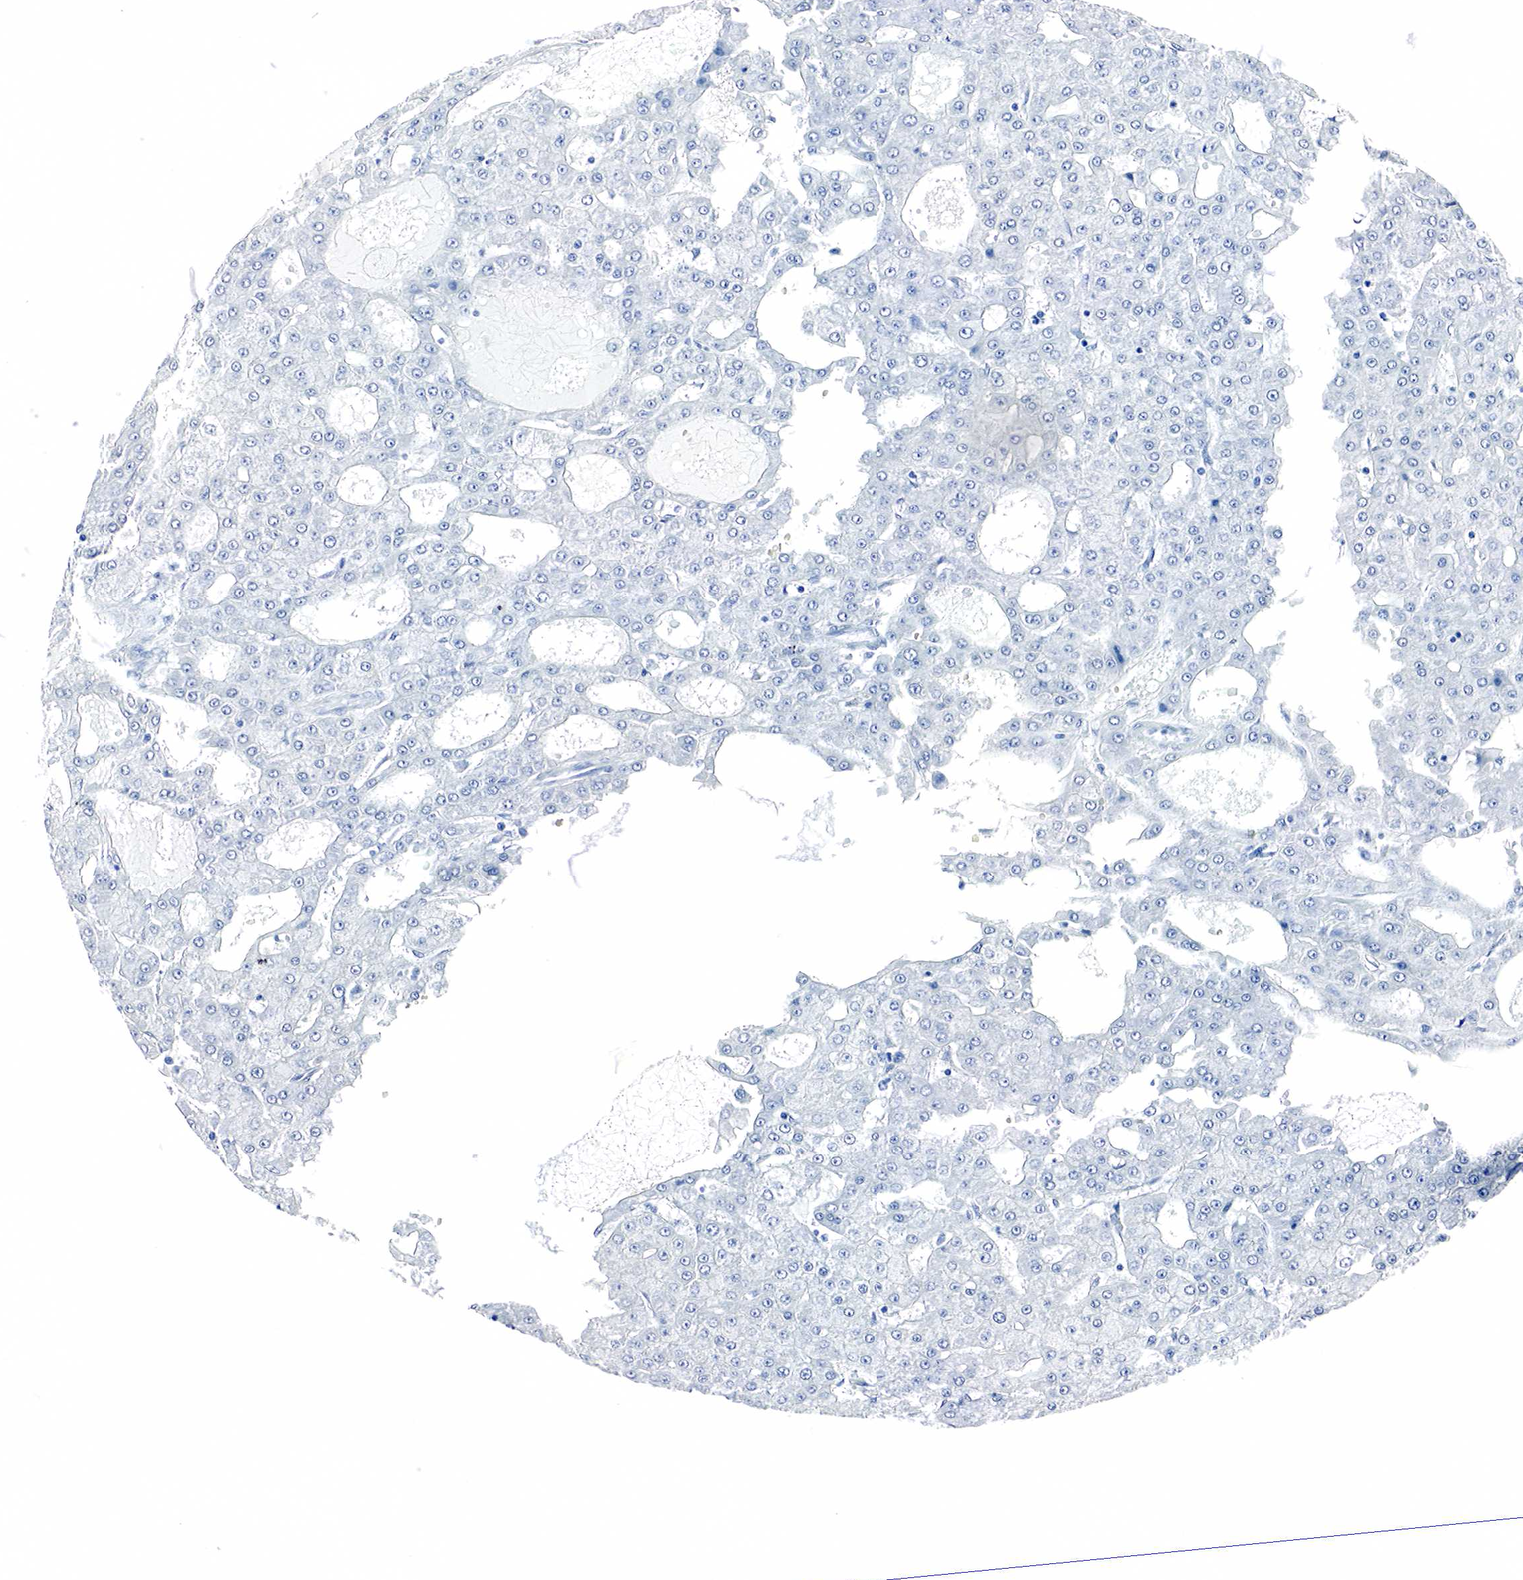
{"staining": {"intensity": "negative", "quantity": "none", "location": "none"}, "tissue": "stomach cancer", "cell_type": "Tumor cells", "image_type": "cancer", "snomed": [{"axis": "morphology", "description": "Adenocarcinoma, NOS"}, {"axis": "topography", "description": "Stomach"}], "caption": "Stomach cancer (adenocarcinoma) stained for a protein using IHC shows no positivity tumor cells.", "gene": "GAST", "patient": {"sex": "male", "age": 72}}